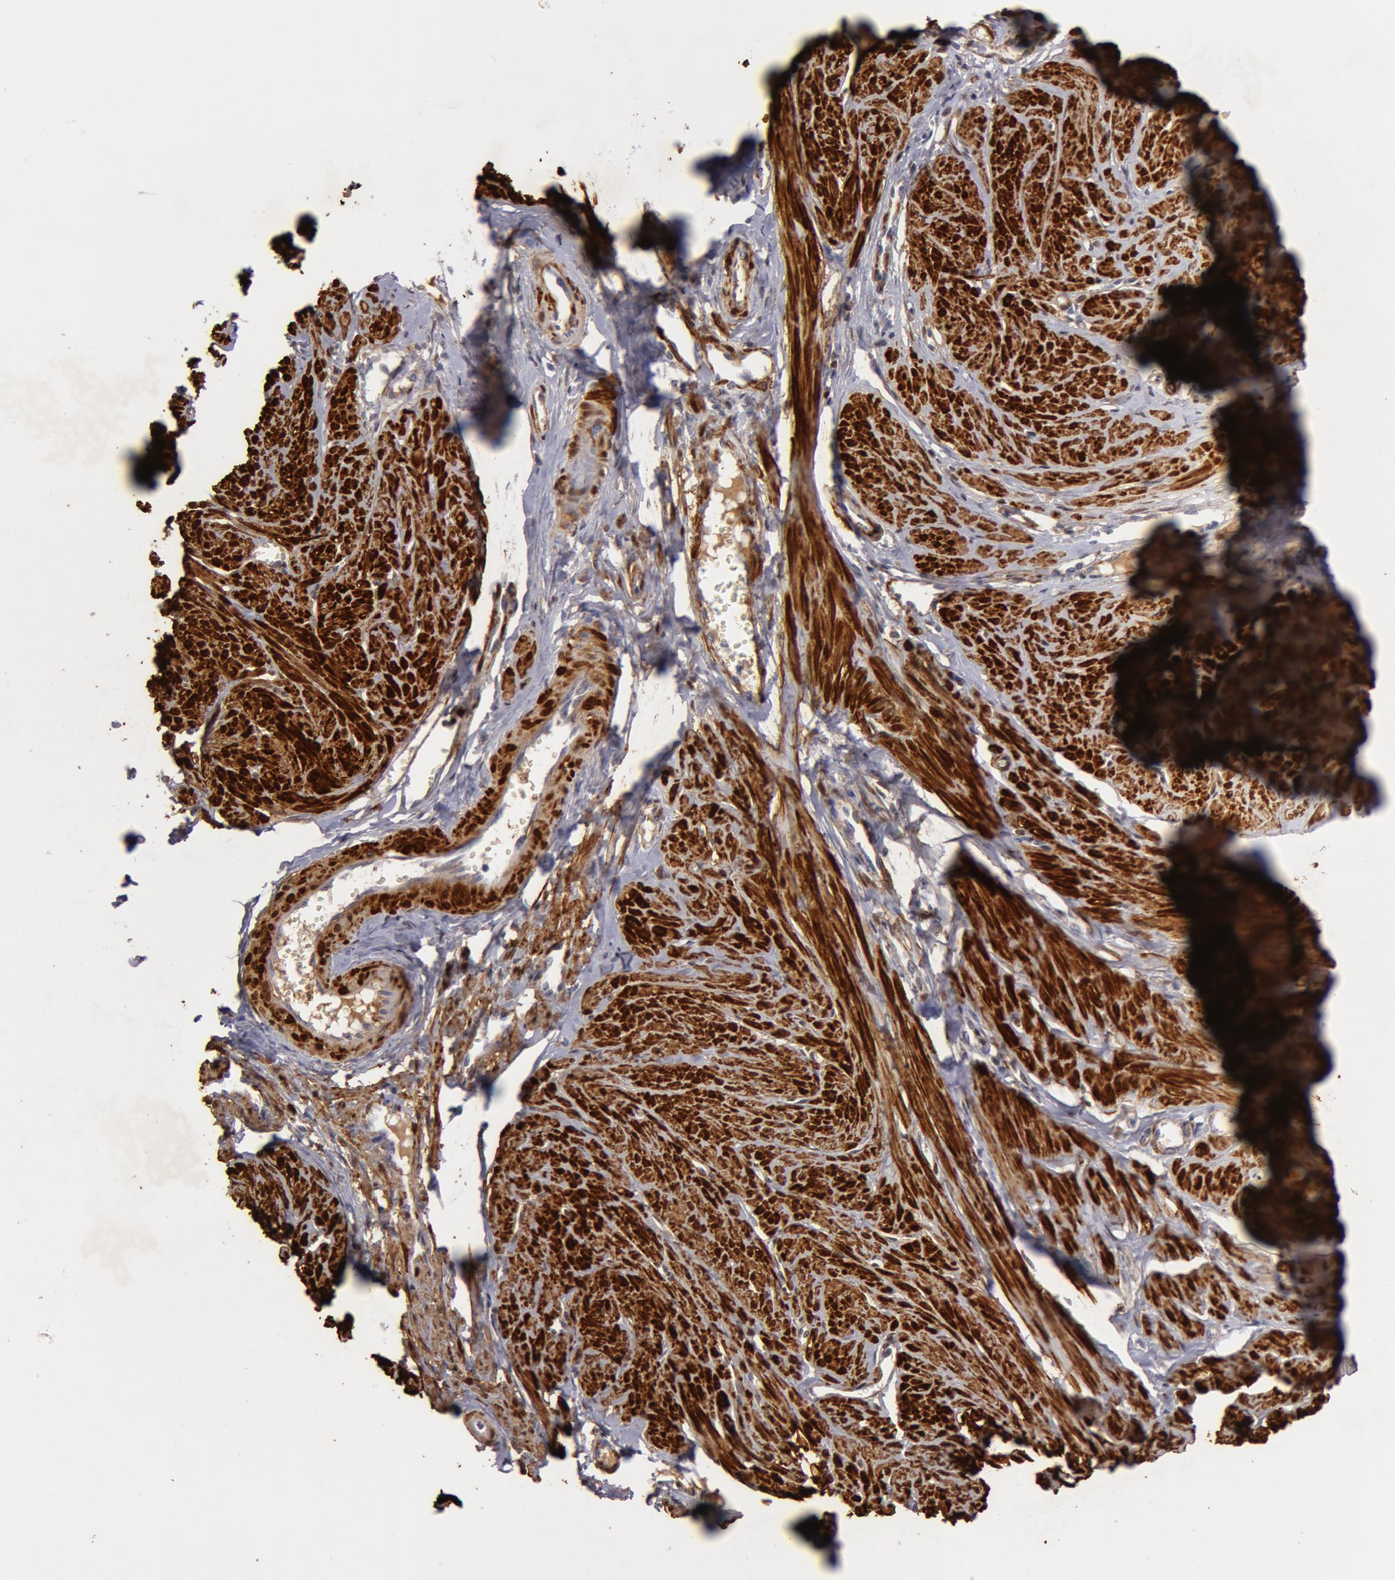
{"staining": {"intensity": "strong", "quantity": ">75%", "location": "cytoplasmic/membranous"}, "tissue": "smooth muscle", "cell_type": "Smooth muscle cells", "image_type": "normal", "snomed": [{"axis": "morphology", "description": "Normal tissue, NOS"}, {"axis": "topography", "description": "Uterus"}], "caption": "High-magnification brightfield microscopy of benign smooth muscle stained with DAB (3,3'-diaminobenzidine) (brown) and counterstained with hematoxylin (blue). smooth muscle cells exhibit strong cytoplasmic/membranous positivity is present in approximately>75% of cells. (DAB = brown stain, brightfield microscopy at high magnification).", "gene": "TAGLN", "patient": {"sex": "female", "age": 45}}